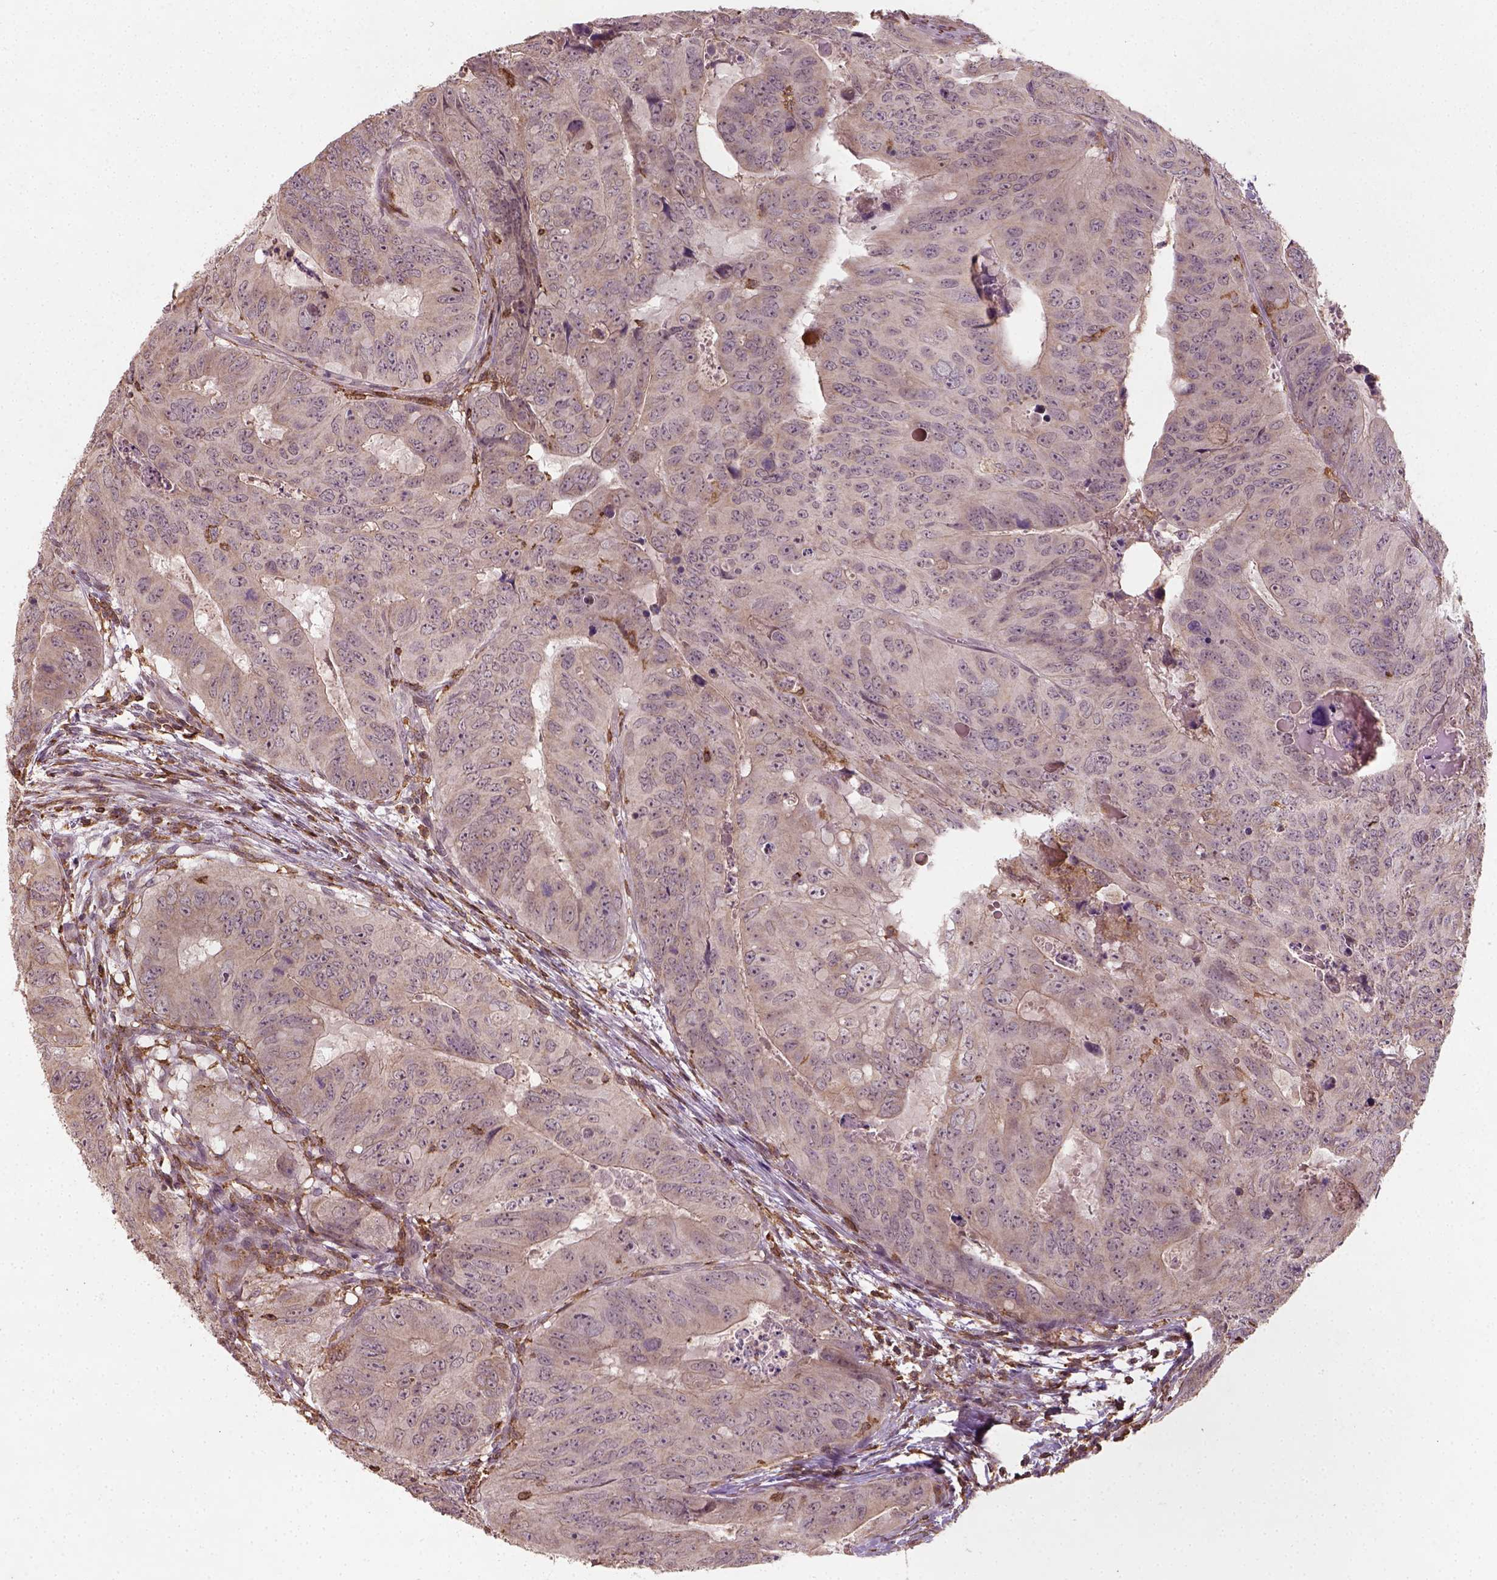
{"staining": {"intensity": "weak", "quantity": ">75%", "location": "cytoplasmic/membranous"}, "tissue": "colorectal cancer", "cell_type": "Tumor cells", "image_type": "cancer", "snomed": [{"axis": "morphology", "description": "Adenocarcinoma, NOS"}, {"axis": "topography", "description": "Colon"}], "caption": "This micrograph shows colorectal cancer (adenocarcinoma) stained with IHC to label a protein in brown. The cytoplasmic/membranous of tumor cells show weak positivity for the protein. Nuclei are counter-stained blue.", "gene": "CAMKK1", "patient": {"sex": "male", "age": 79}}